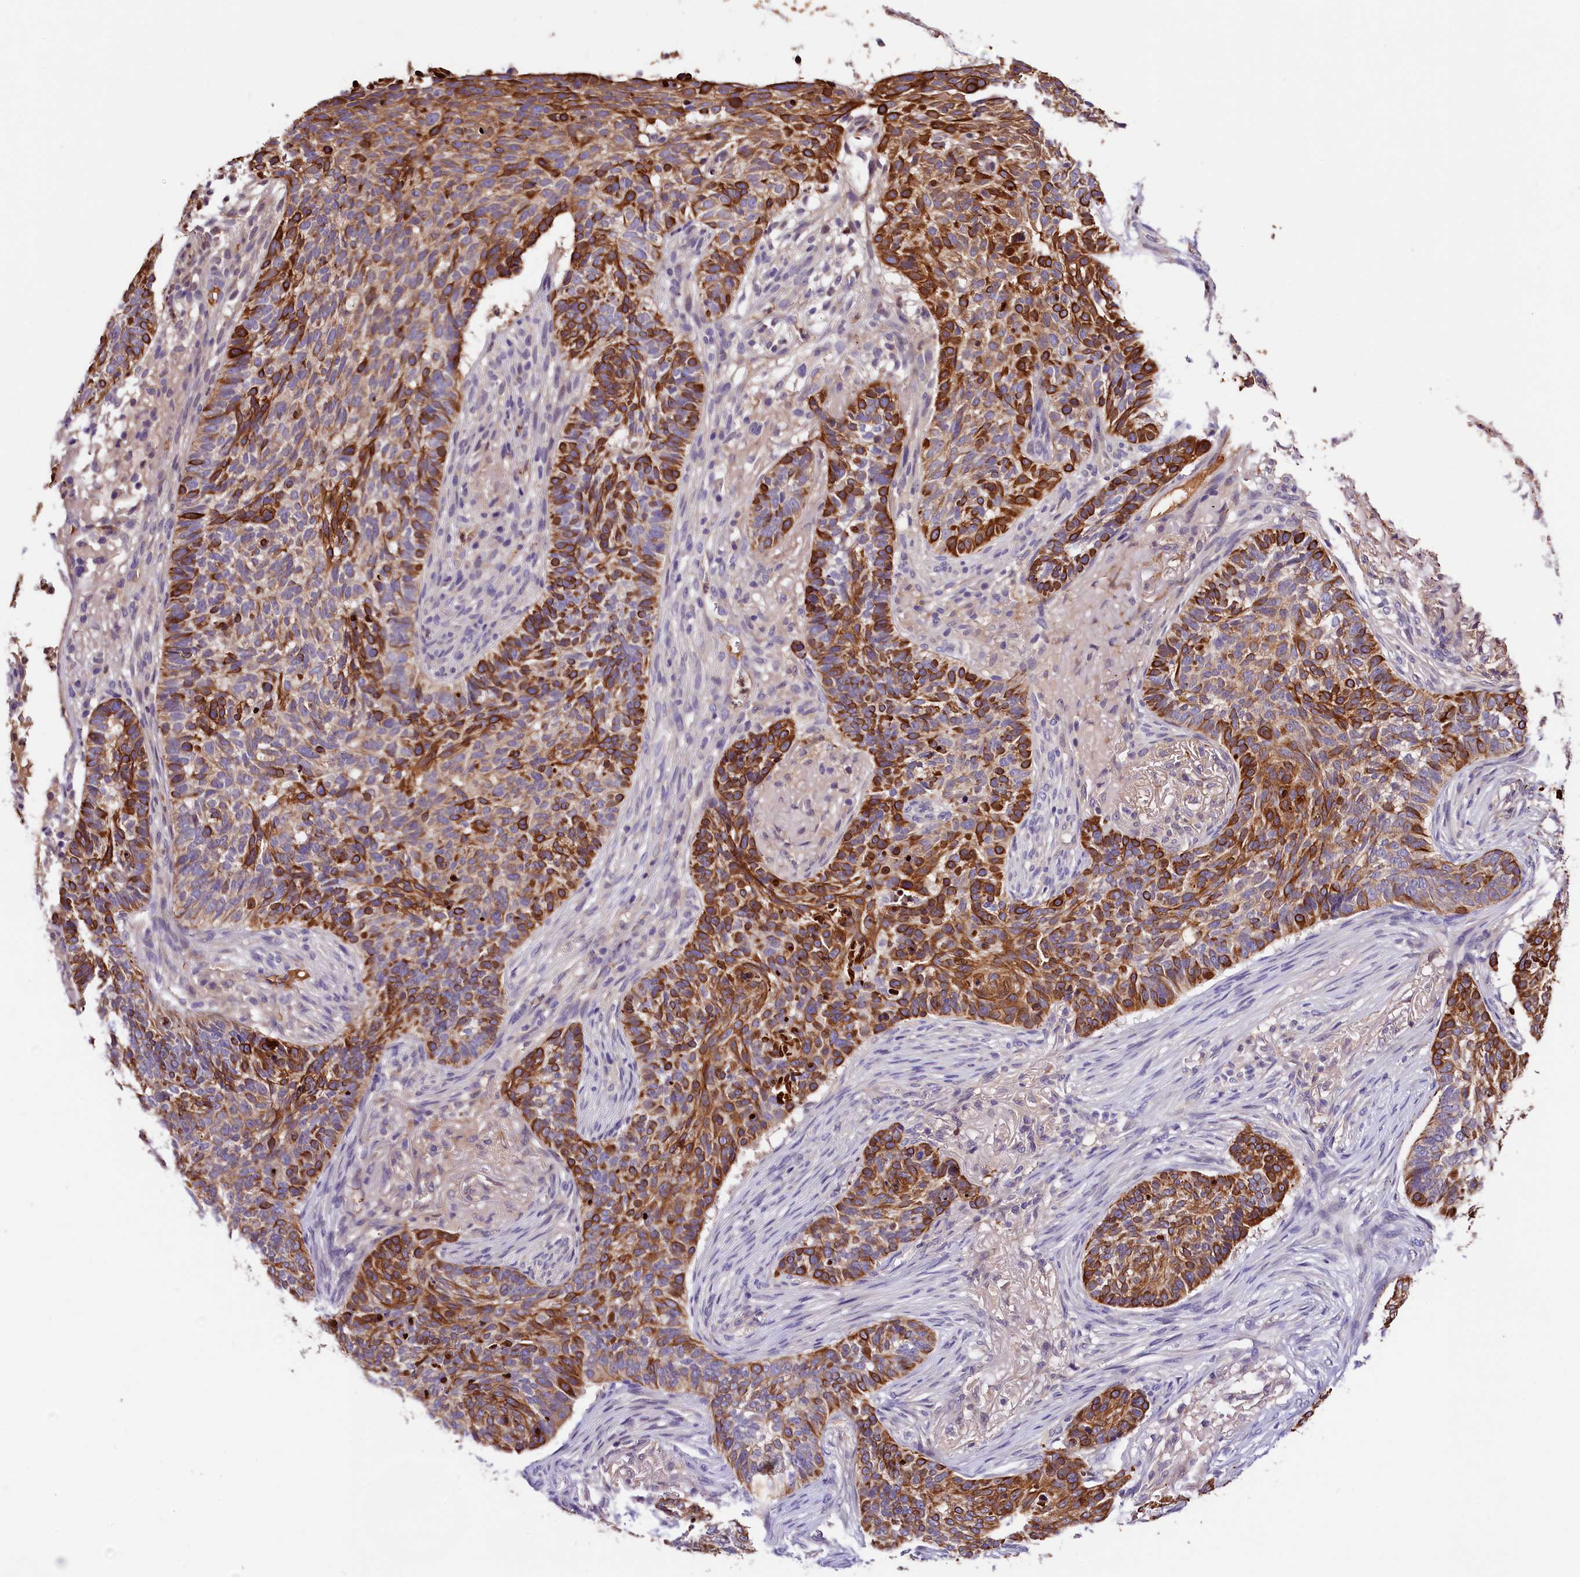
{"staining": {"intensity": "strong", "quantity": "25%-75%", "location": "cytoplasmic/membranous"}, "tissue": "skin cancer", "cell_type": "Tumor cells", "image_type": "cancer", "snomed": [{"axis": "morphology", "description": "Basal cell carcinoma"}, {"axis": "topography", "description": "Skin"}], "caption": "Protein analysis of skin cancer (basal cell carcinoma) tissue shows strong cytoplasmic/membranous staining in approximately 25%-75% of tumor cells.", "gene": "ARMC6", "patient": {"sex": "male", "age": 85}}